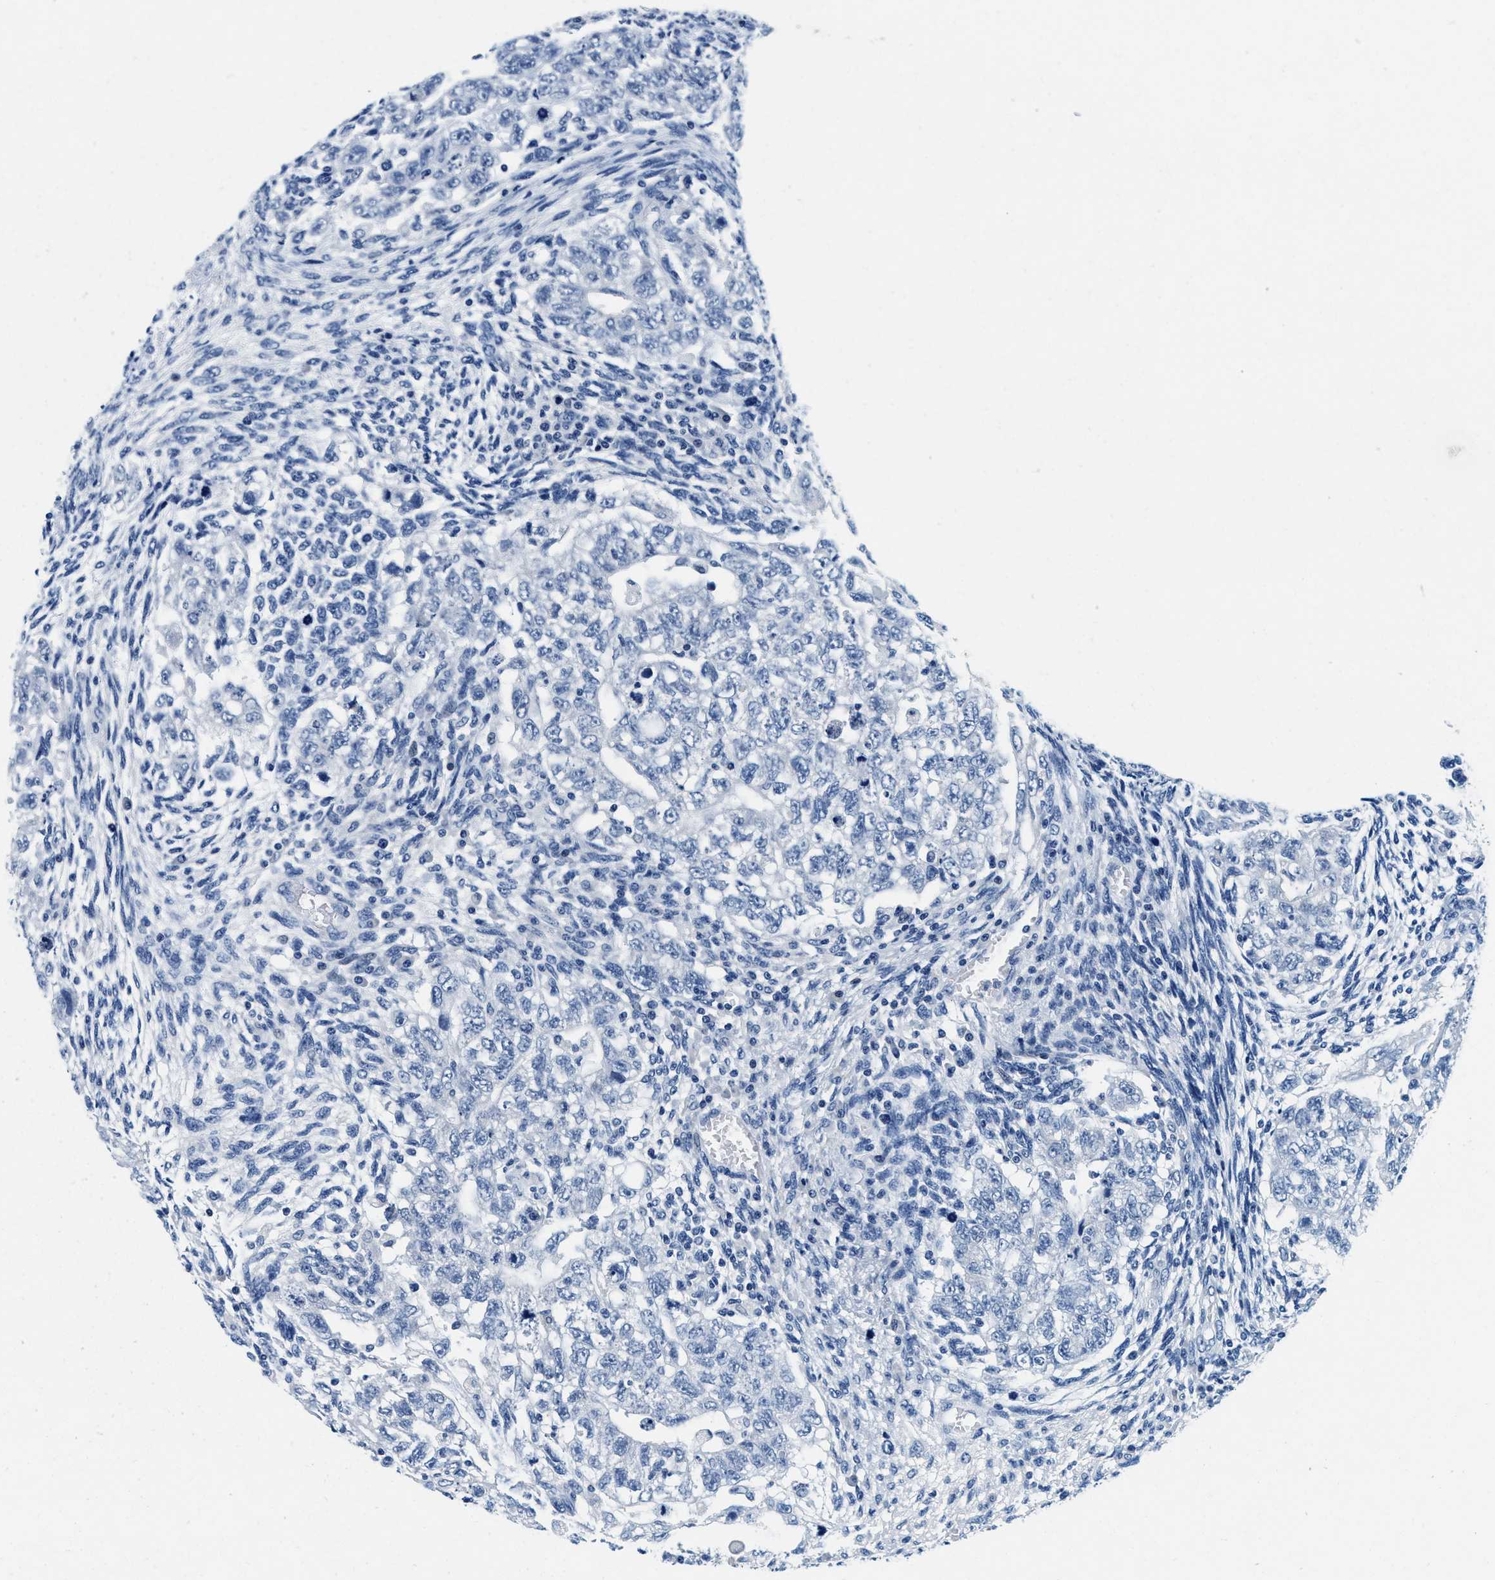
{"staining": {"intensity": "negative", "quantity": "none", "location": "none"}, "tissue": "testis cancer", "cell_type": "Tumor cells", "image_type": "cancer", "snomed": [{"axis": "morphology", "description": "Normal tissue, NOS"}, {"axis": "morphology", "description": "Carcinoma, Embryonal, NOS"}, {"axis": "topography", "description": "Testis"}], "caption": "Testis cancer (embryonal carcinoma) was stained to show a protein in brown. There is no significant staining in tumor cells. (Brightfield microscopy of DAB (3,3'-diaminobenzidine) IHC at high magnification).", "gene": "GSTM3", "patient": {"sex": "male", "age": 36}}